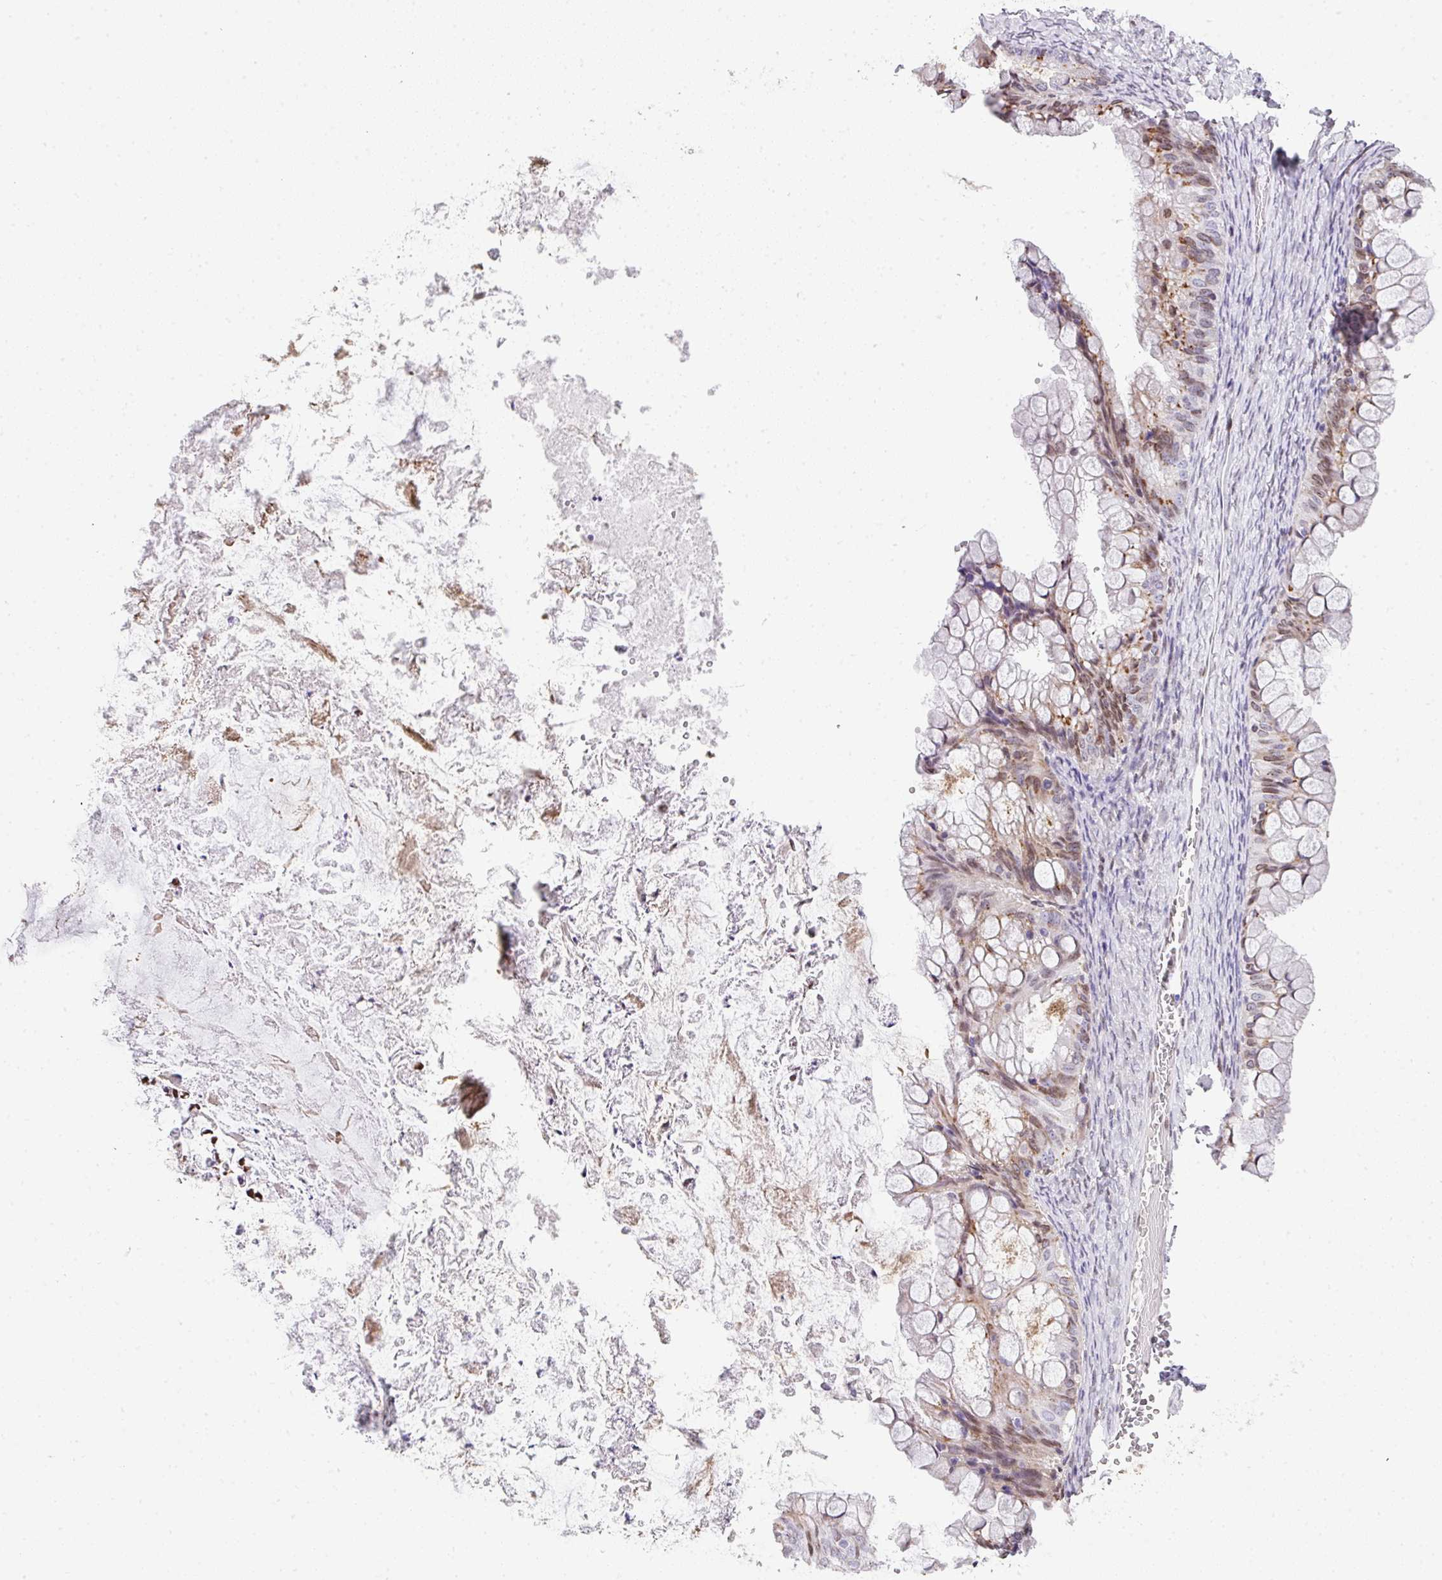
{"staining": {"intensity": "moderate", "quantity": "25%-75%", "location": "cytoplasmic/membranous,nuclear"}, "tissue": "ovarian cancer", "cell_type": "Tumor cells", "image_type": "cancer", "snomed": [{"axis": "morphology", "description": "Cystadenocarcinoma, mucinous, NOS"}, {"axis": "topography", "description": "Ovary"}], "caption": "Ovarian cancer (mucinous cystadenocarcinoma) stained for a protein exhibits moderate cytoplasmic/membranous and nuclear positivity in tumor cells.", "gene": "PLK1", "patient": {"sex": "female", "age": 35}}